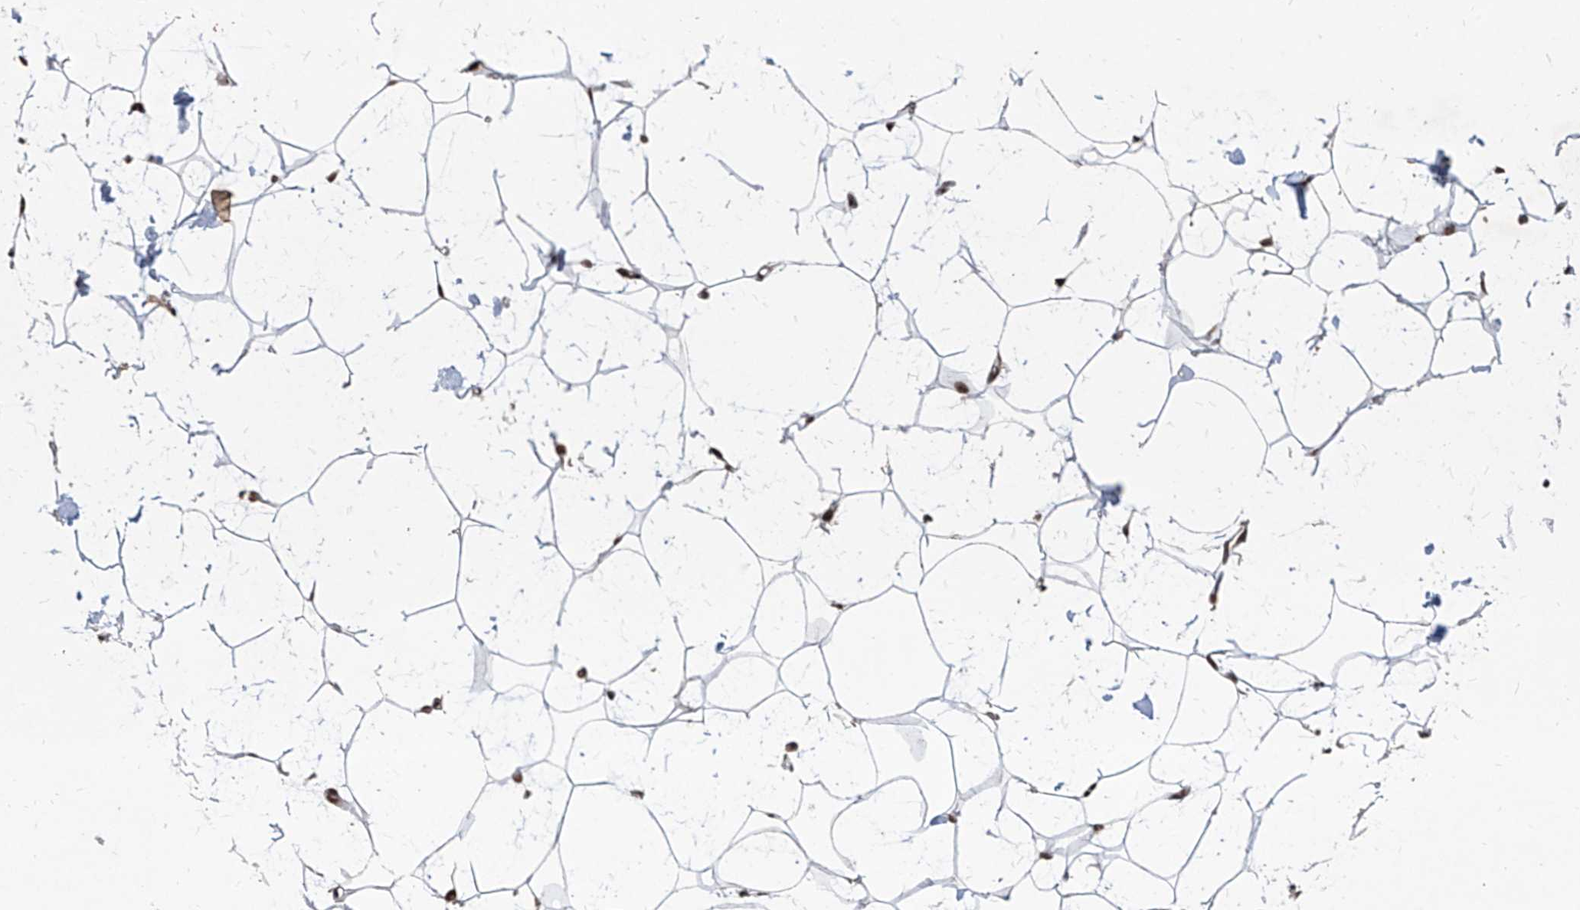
{"staining": {"intensity": "moderate", "quantity": ">75%", "location": "nuclear"}, "tissue": "adipose tissue", "cell_type": "Adipocytes", "image_type": "normal", "snomed": [{"axis": "morphology", "description": "Normal tissue, NOS"}, {"axis": "topography", "description": "Breast"}], "caption": "Protein expression analysis of unremarkable human adipose tissue reveals moderate nuclear positivity in approximately >75% of adipocytes.", "gene": "IRF2", "patient": {"sex": "female", "age": 23}}